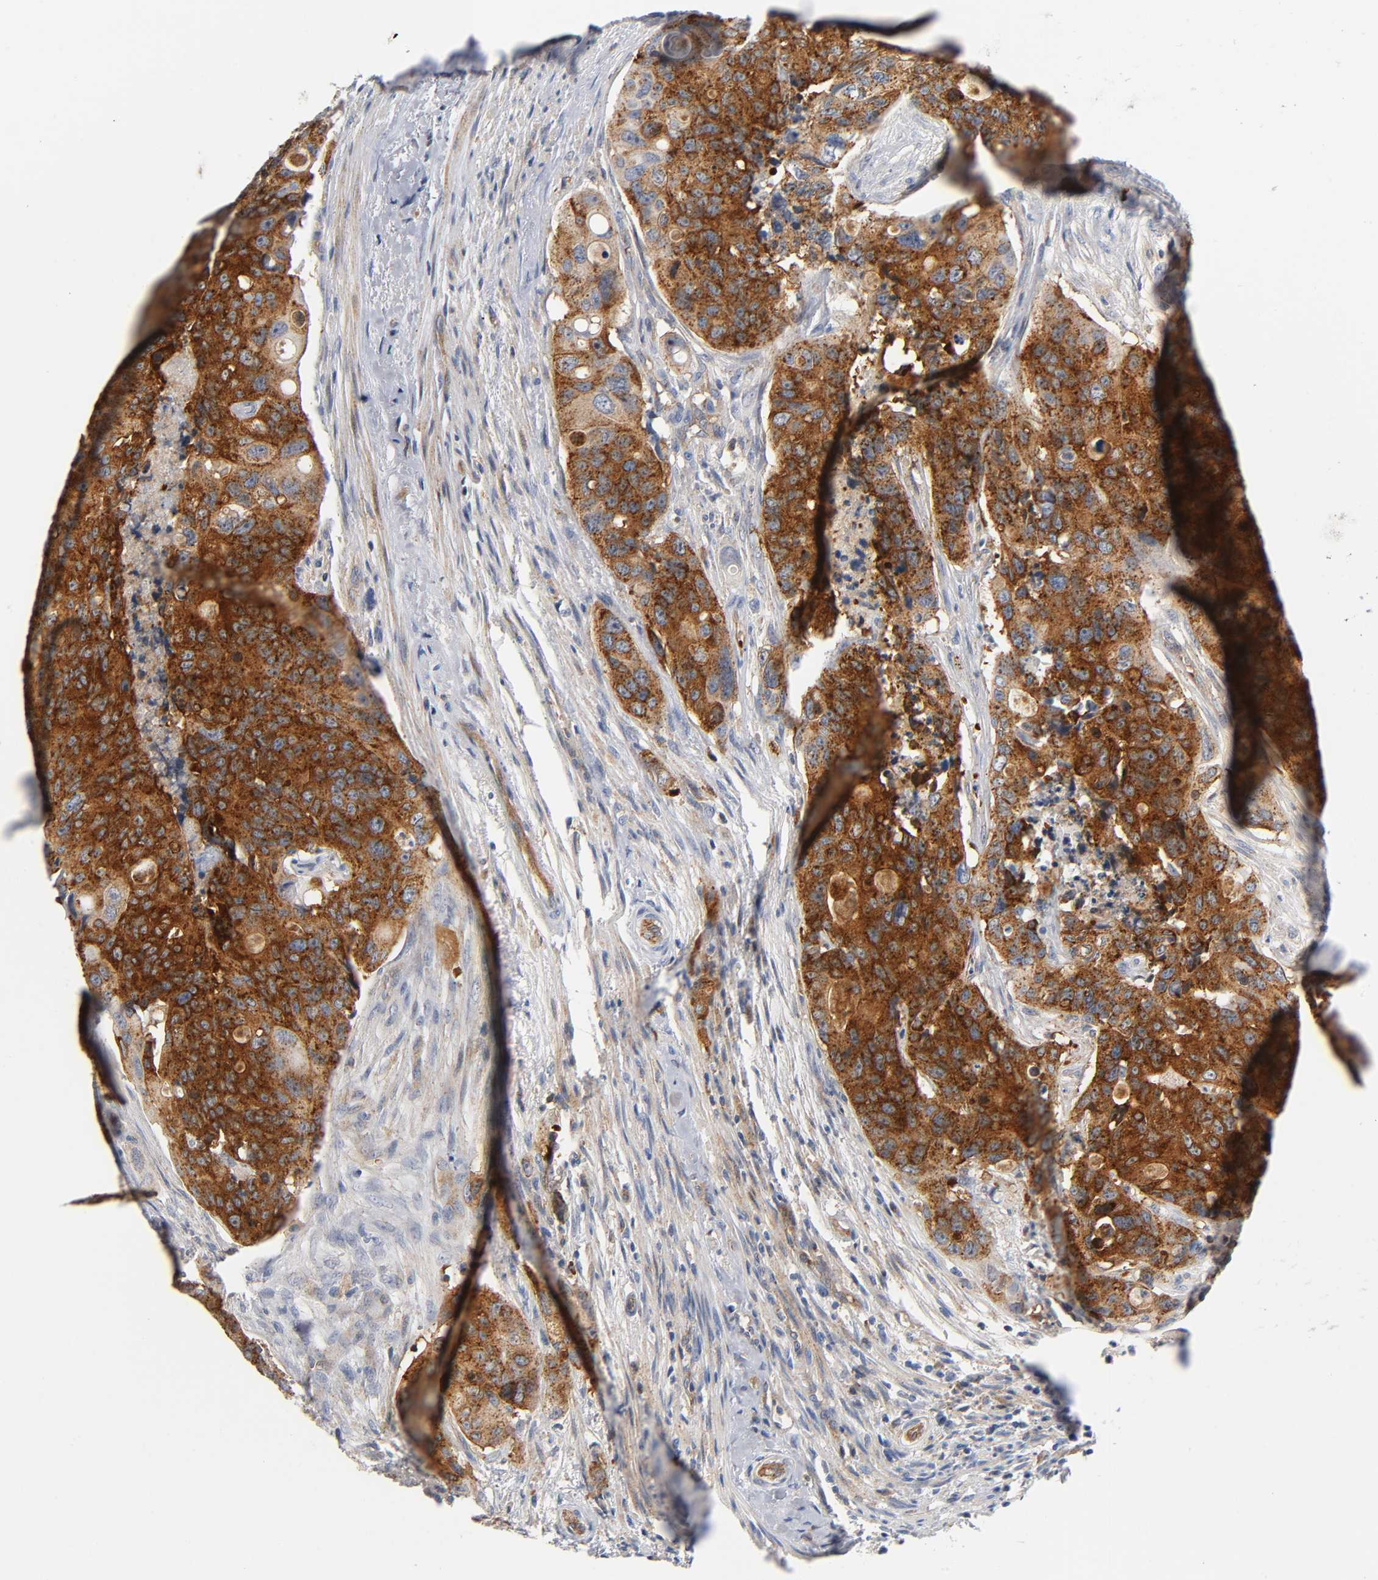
{"staining": {"intensity": "strong", "quantity": ">75%", "location": "cytoplasmic/membranous"}, "tissue": "colorectal cancer", "cell_type": "Tumor cells", "image_type": "cancer", "snomed": [{"axis": "morphology", "description": "Adenocarcinoma, NOS"}, {"axis": "topography", "description": "Colon"}], "caption": "Tumor cells reveal high levels of strong cytoplasmic/membranous positivity in about >75% of cells in adenocarcinoma (colorectal). Nuclei are stained in blue.", "gene": "CD2AP", "patient": {"sex": "female", "age": 57}}